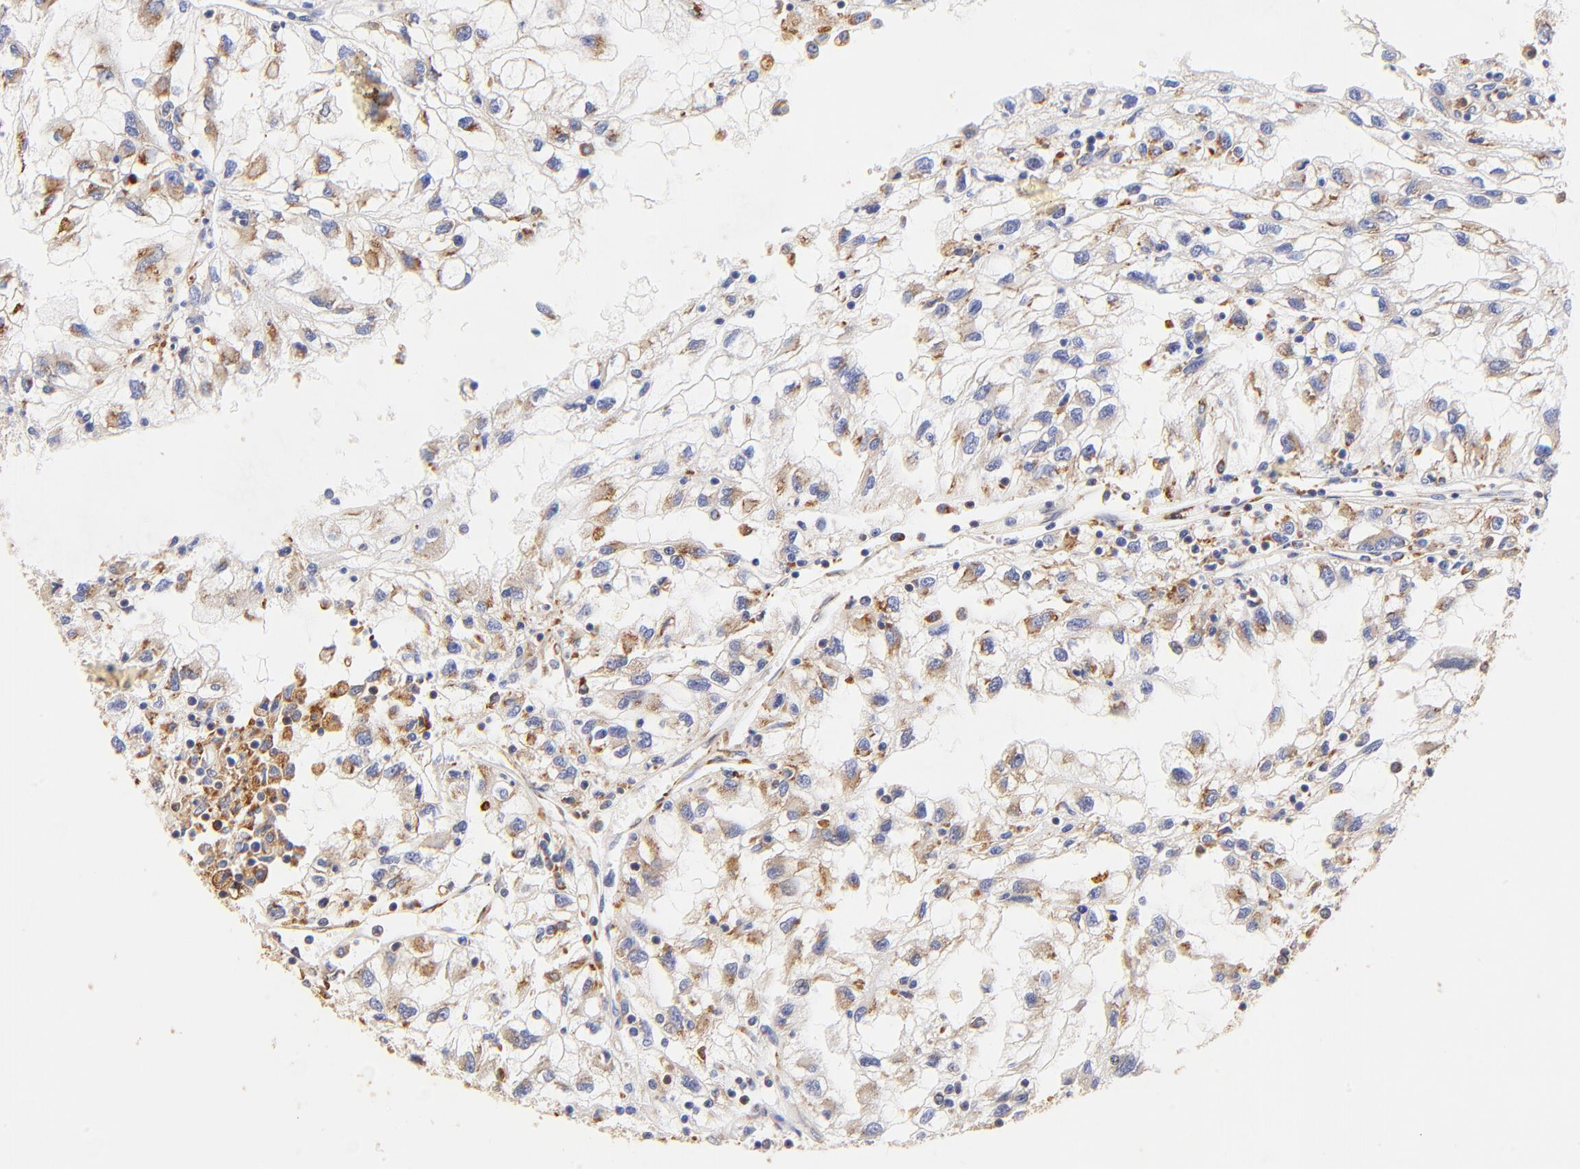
{"staining": {"intensity": "moderate", "quantity": ">75%", "location": "cytoplasmic/membranous"}, "tissue": "renal cancer", "cell_type": "Tumor cells", "image_type": "cancer", "snomed": [{"axis": "morphology", "description": "Normal tissue, NOS"}, {"axis": "morphology", "description": "Adenocarcinoma, NOS"}, {"axis": "topography", "description": "Kidney"}], "caption": "High-magnification brightfield microscopy of renal cancer (adenocarcinoma) stained with DAB (brown) and counterstained with hematoxylin (blue). tumor cells exhibit moderate cytoplasmic/membranous positivity is identified in about>75% of cells. Using DAB (3,3'-diaminobenzidine) (brown) and hematoxylin (blue) stains, captured at high magnification using brightfield microscopy.", "gene": "RPL27", "patient": {"sex": "male", "age": 71}}